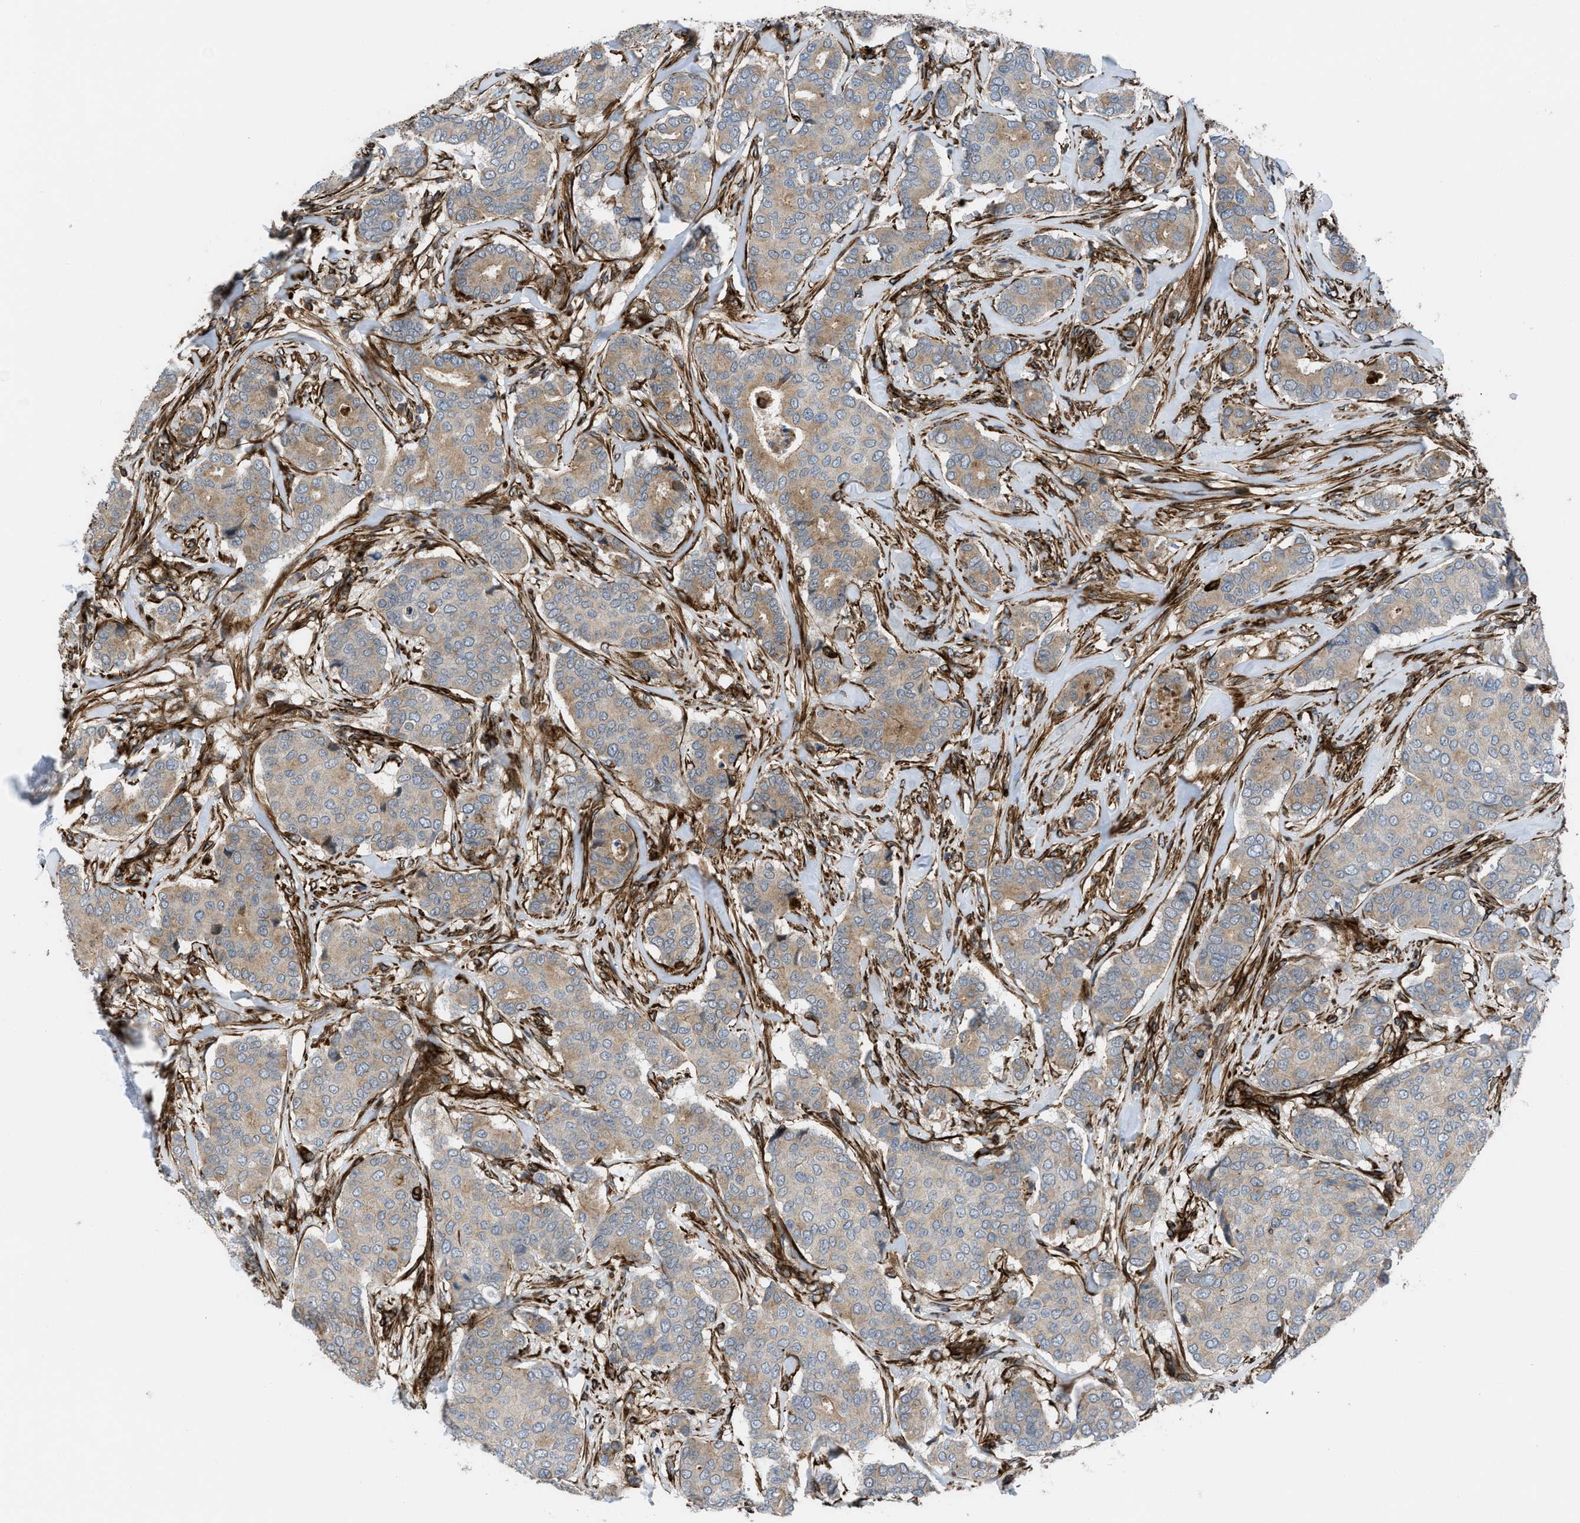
{"staining": {"intensity": "moderate", "quantity": "25%-75%", "location": "cytoplasmic/membranous"}, "tissue": "breast cancer", "cell_type": "Tumor cells", "image_type": "cancer", "snomed": [{"axis": "morphology", "description": "Duct carcinoma"}, {"axis": "topography", "description": "Breast"}], "caption": "IHC (DAB (3,3'-diaminobenzidine)) staining of human breast infiltrating ductal carcinoma displays moderate cytoplasmic/membranous protein positivity in about 25%-75% of tumor cells.", "gene": "PTPRE", "patient": {"sex": "female", "age": 75}}